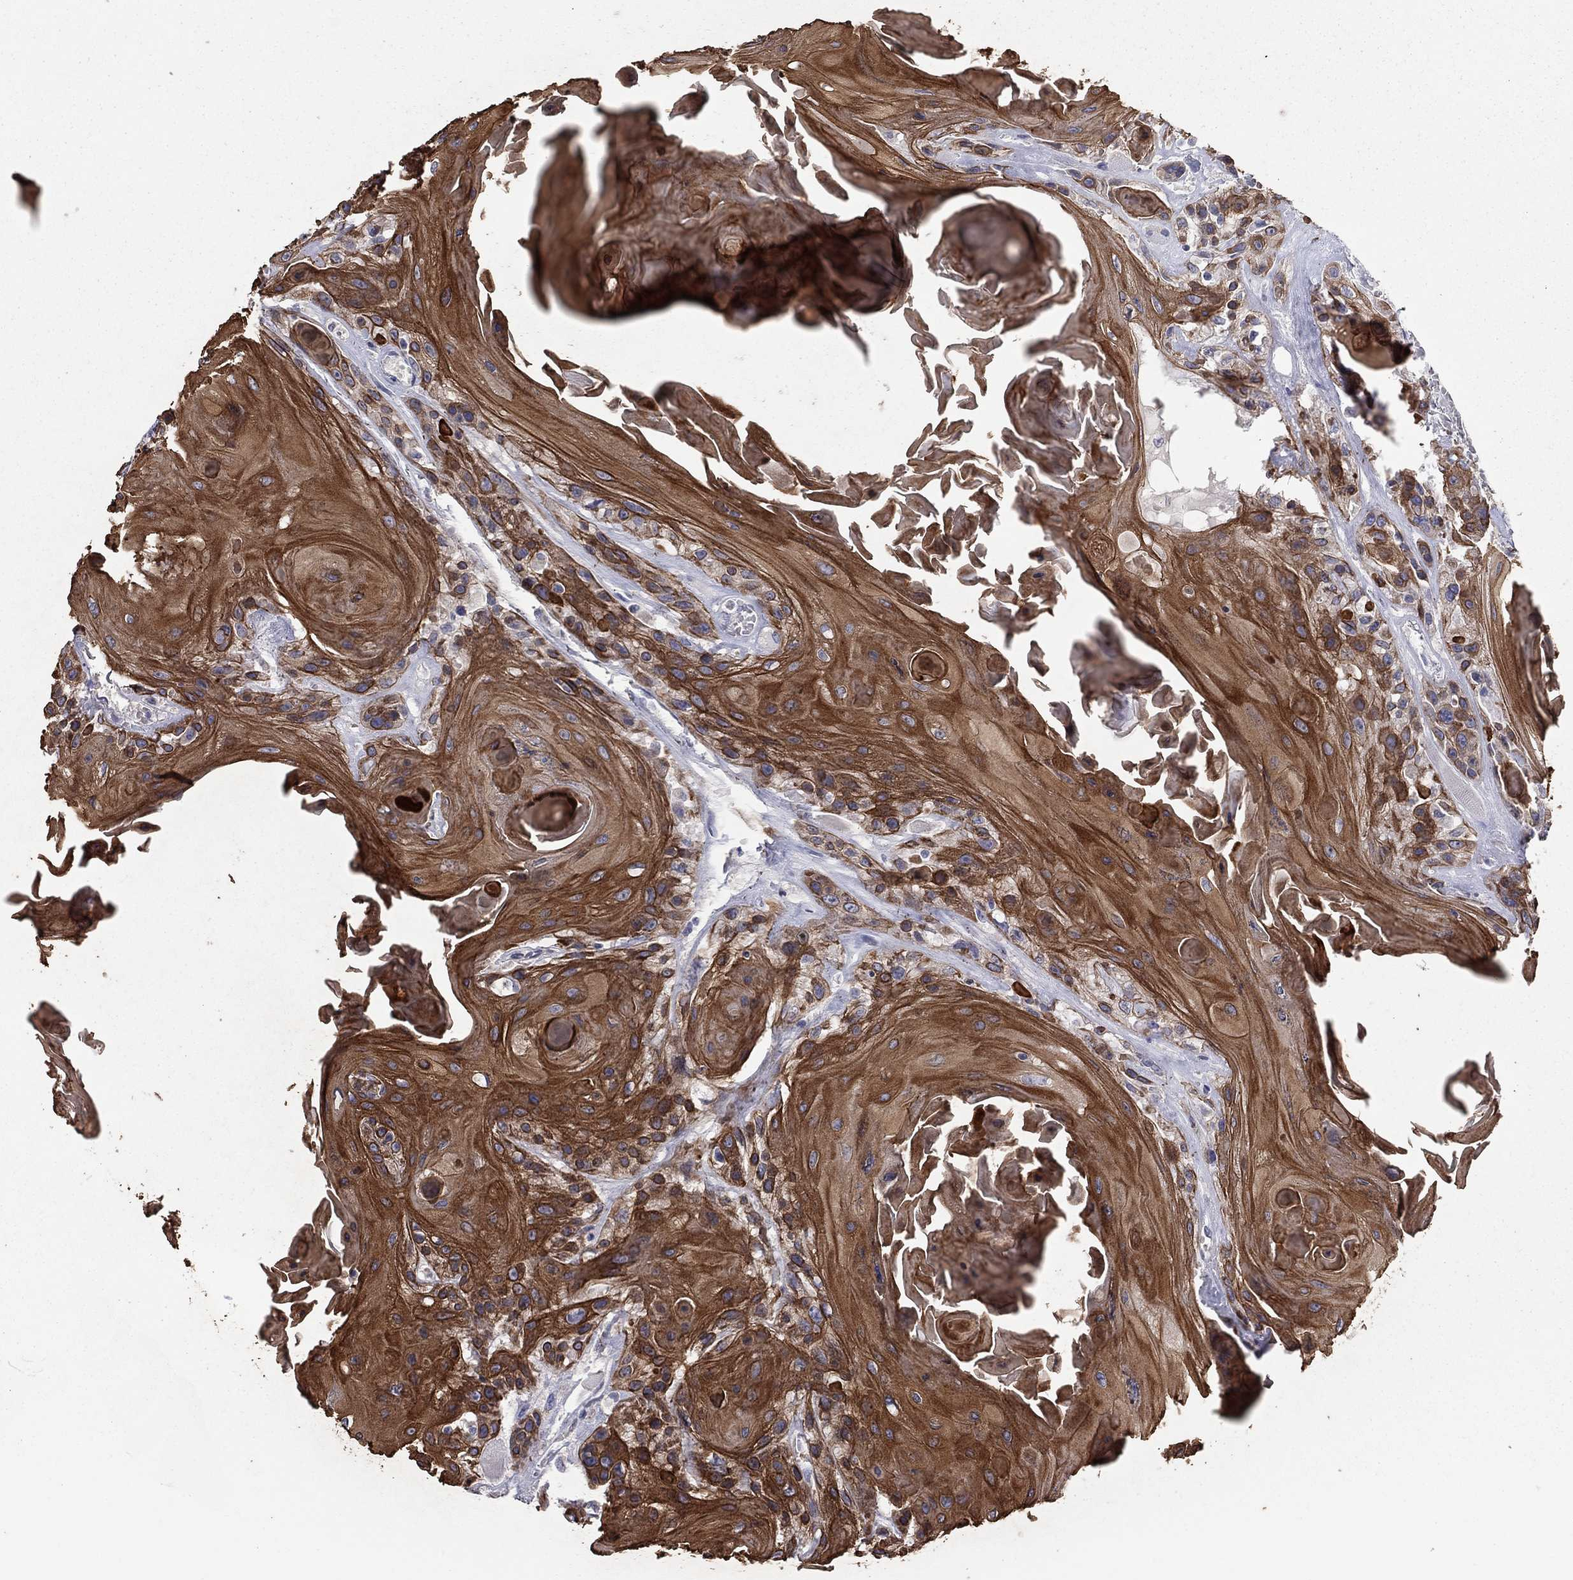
{"staining": {"intensity": "strong", "quantity": ">75%", "location": "cytoplasmic/membranous"}, "tissue": "head and neck cancer", "cell_type": "Tumor cells", "image_type": "cancer", "snomed": [{"axis": "morphology", "description": "Squamous cell carcinoma, NOS"}, {"axis": "topography", "description": "Head-Neck"}], "caption": "Head and neck cancer (squamous cell carcinoma) was stained to show a protein in brown. There is high levels of strong cytoplasmic/membranous expression in approximately >75% of tumor cells. Immunohistochemistry stains the protein of interest in brown and the nuclei are stained blue.", "gene": "KRT75", "patient": {"sex": "female", "age": 59}}